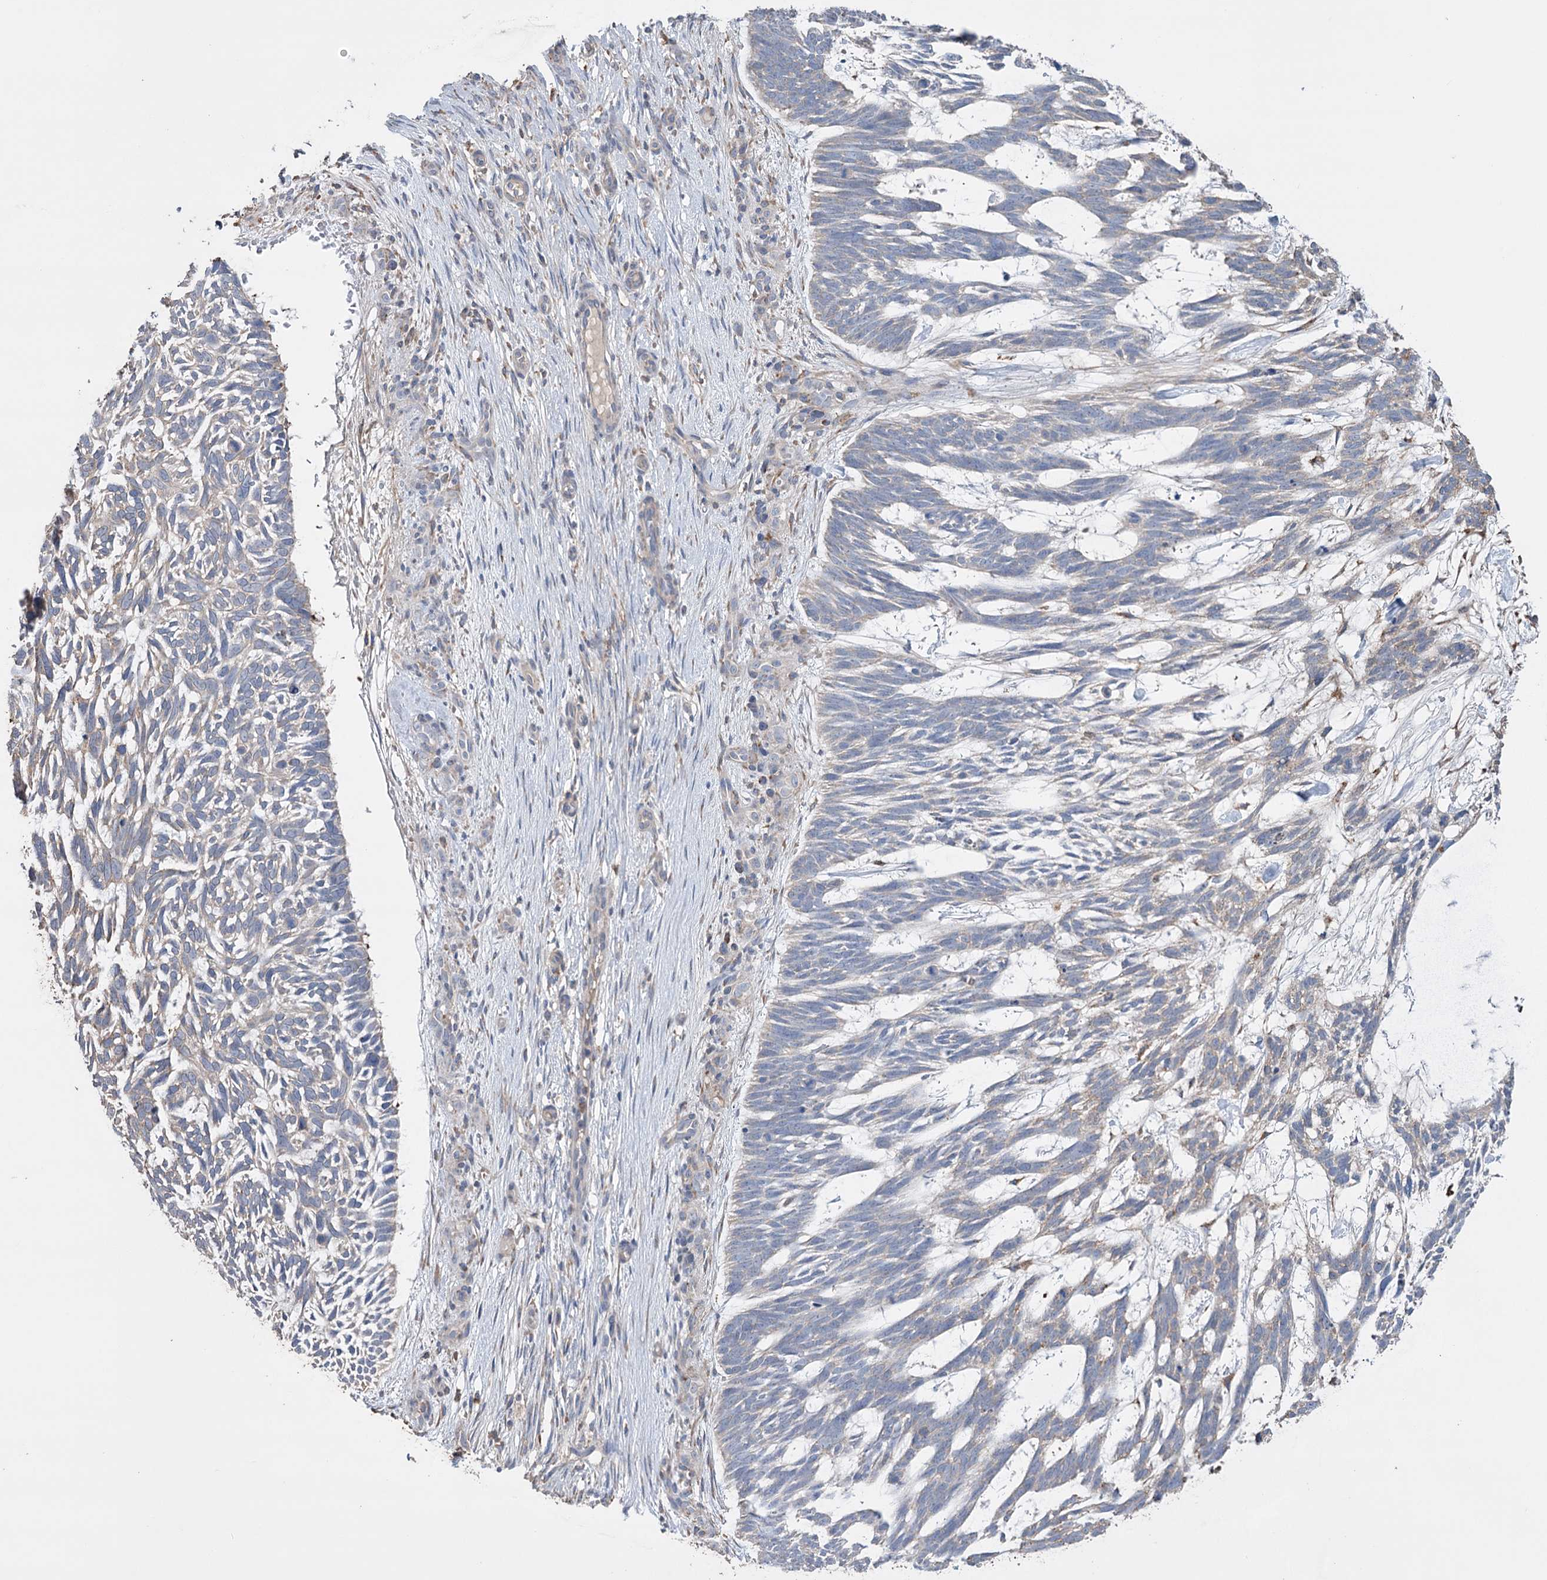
{"staining": {"intensity": "negative", "quantity": "none", "location": "none"}, "tissue": "skin cancer", "cell_type": "Tumor cells", "image_type": "cancer", "snomed": [{"axis": "morphology", "description": "Basal cell carcinoma"}, {"axis": "topography", "description": "Skin"}], "caption": "The image exhibits no staining of tumor cells in skin basal cell carcinoma. (DAB IHC with hematoxylin counter stain).", "gene": "TRIM71", "patient": {"sex": "male", "age": 88}}